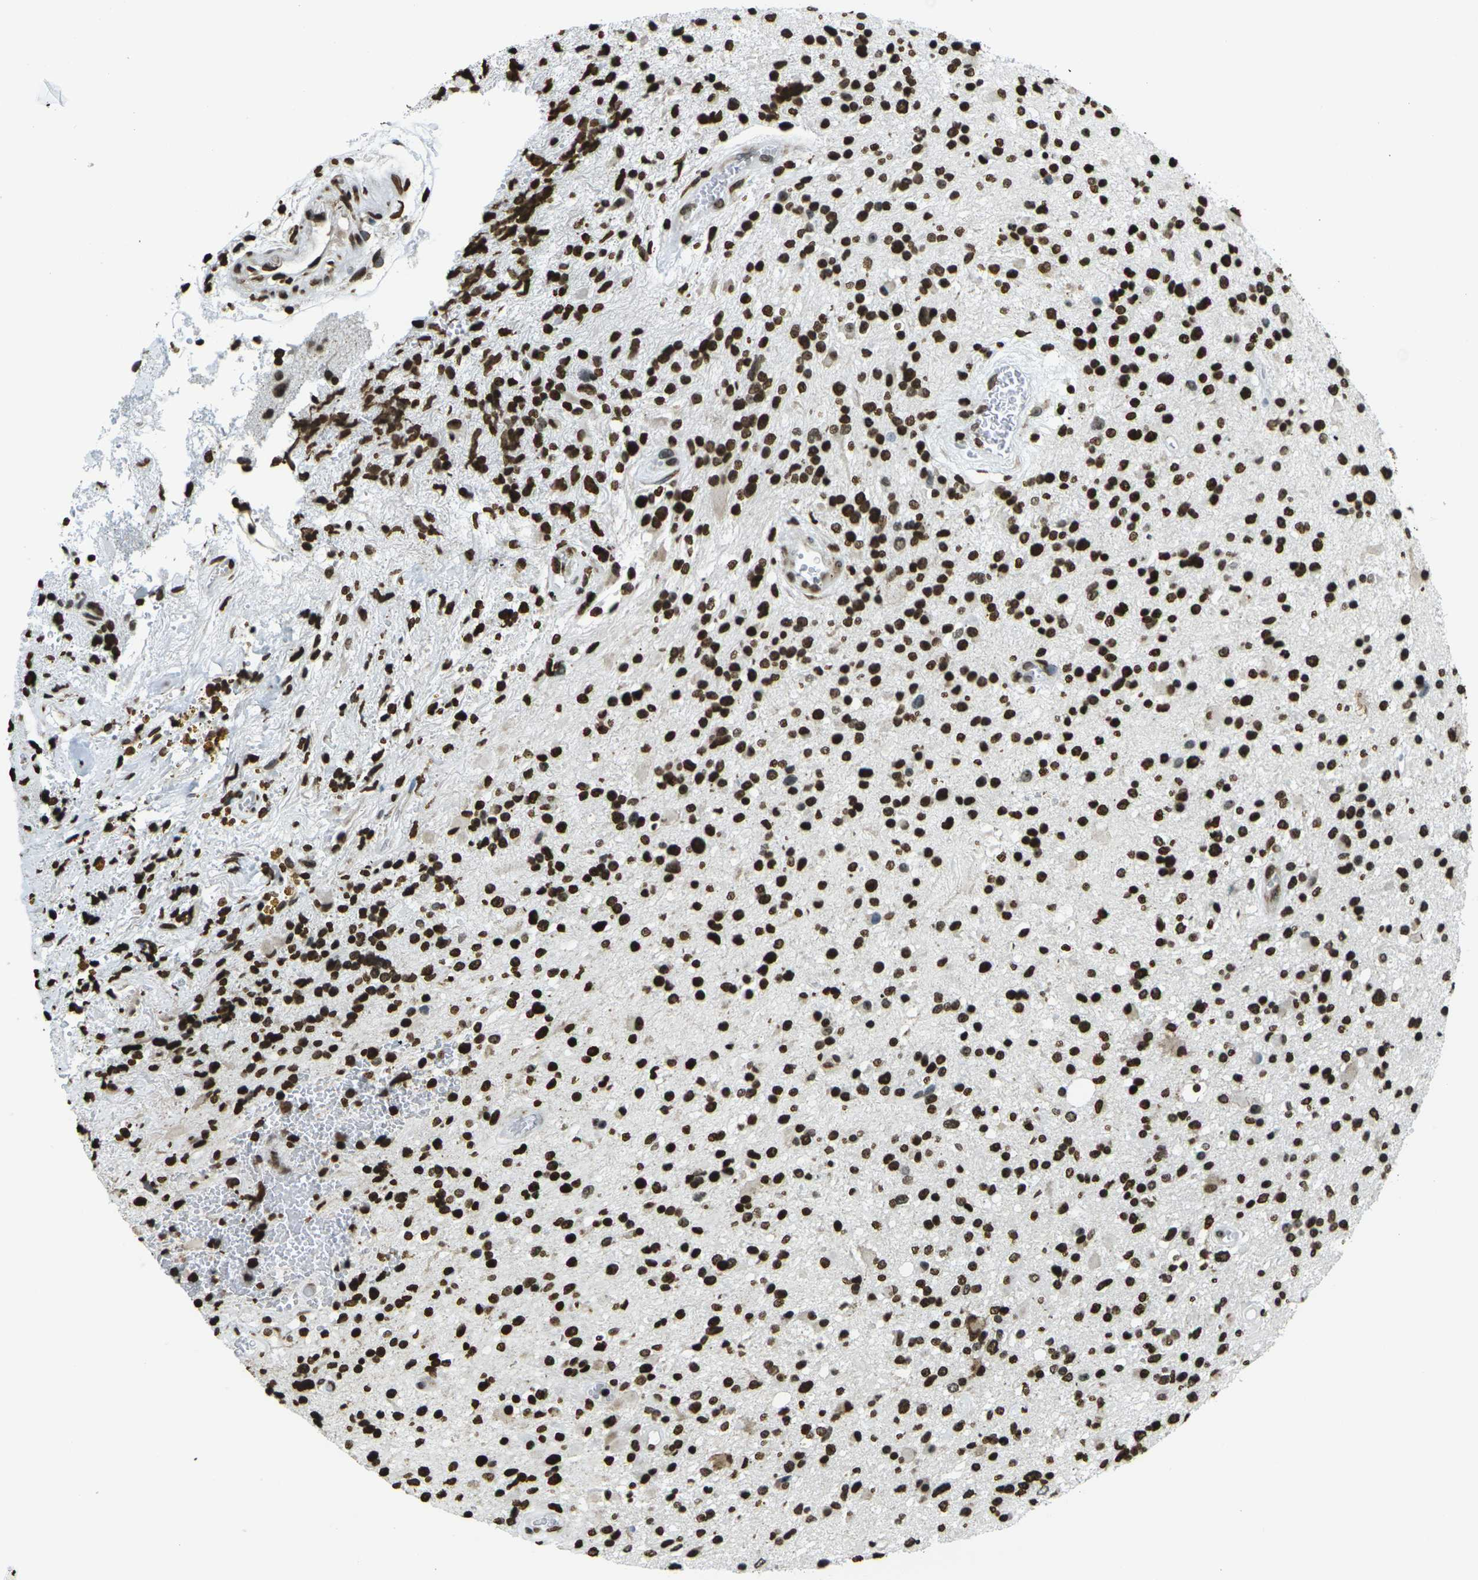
{"staining": {"intensity": "strong", "quantity": ">75%", "location": "nuclear"}, "tissue": "glioma", "cell_type": "Tumor cells", "image_type": "cancer", "snomed": [{"axis": "morphology", "description": "Glioma, malignant, High grade"}, {"axis": "topography", "description": "Brain"}], "caption": "Protein analysis of high-grade glioma (malignant) tissue shows strong nuclear positivity in approximately >75% of tumor cells.", "gene": "H1-2", "patient": {"sex": "male", "age": 33}}